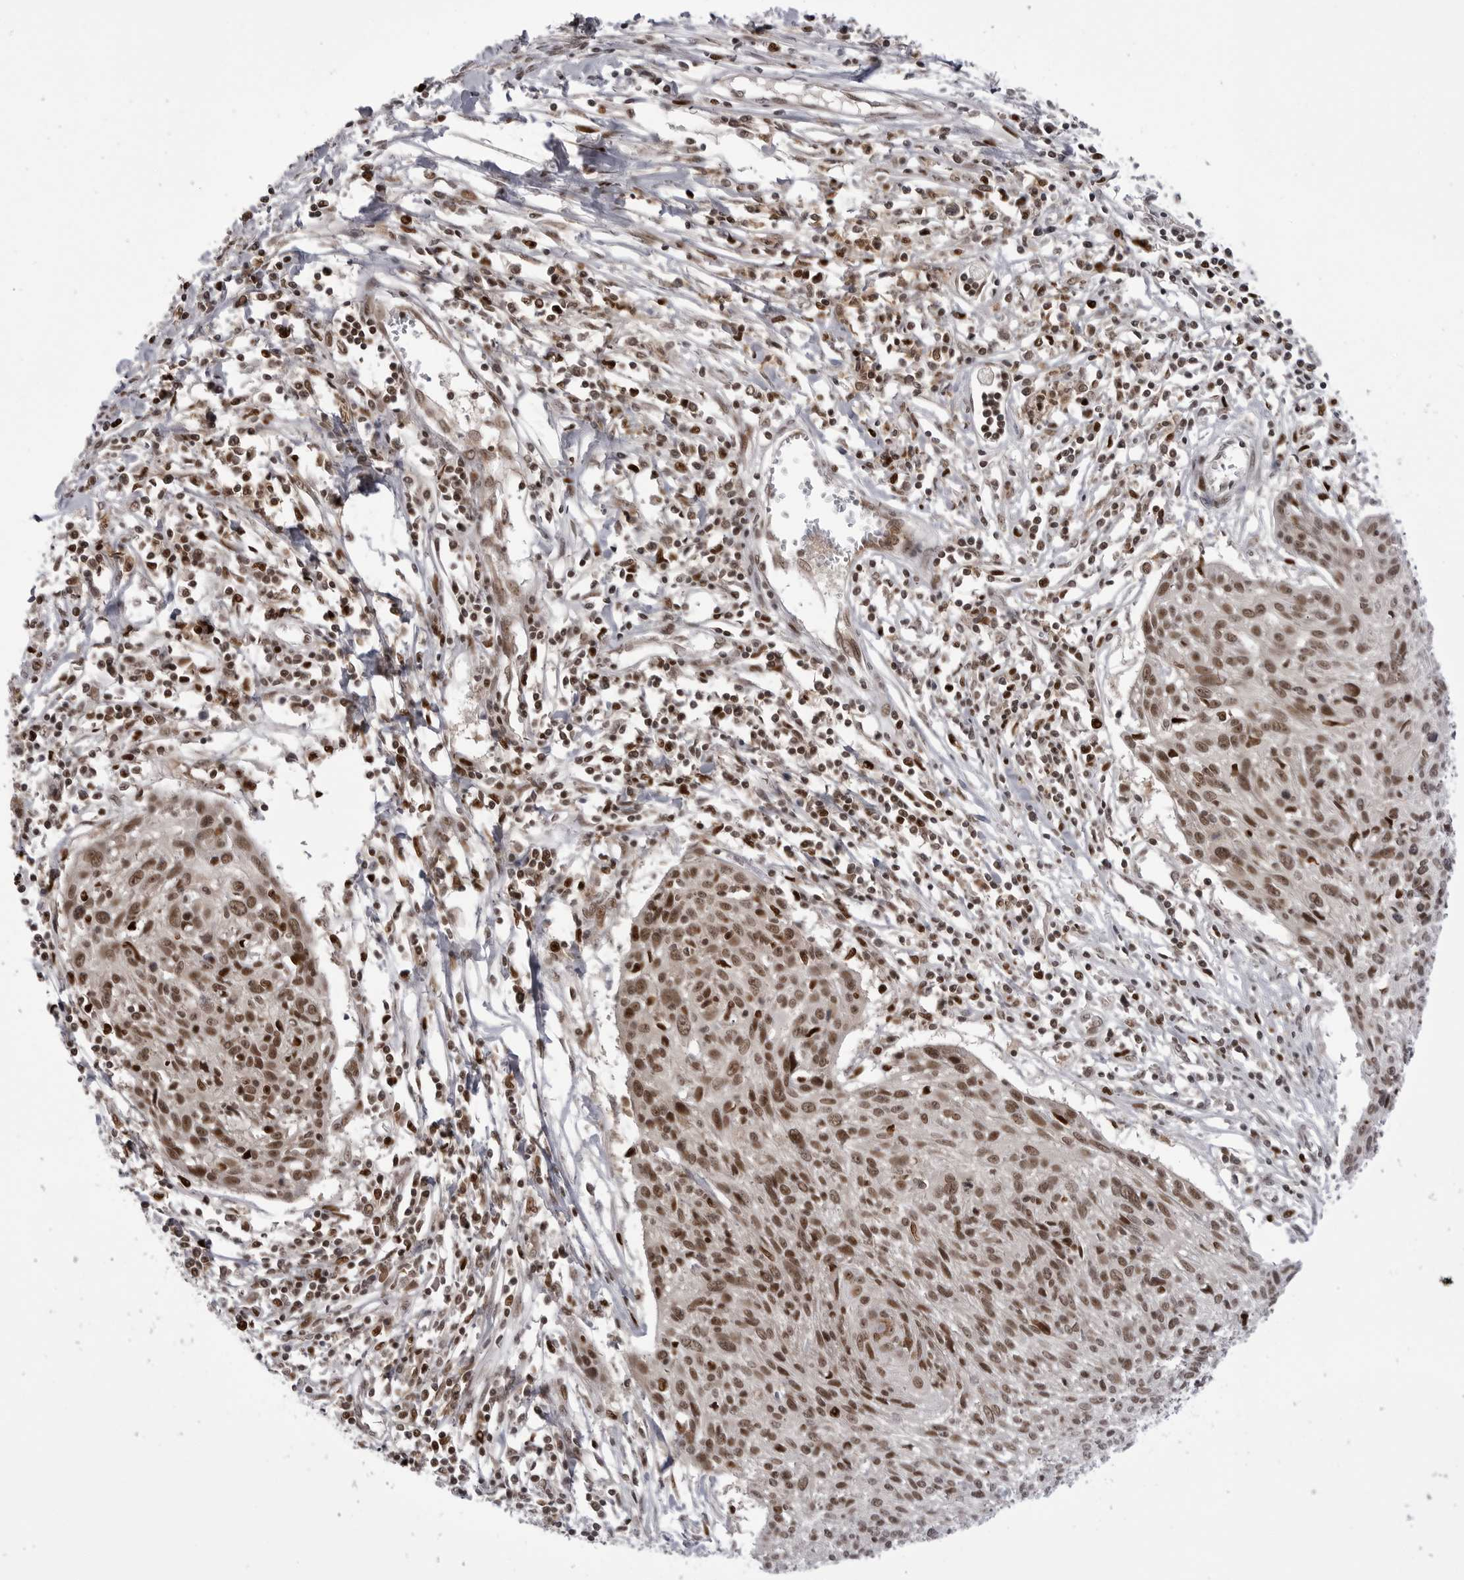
{"staining": {"intensity": "moderate", "quantity": ">75%", "location": "nuclear"}, "tissue": "cervical cancer", "cell_type": "Tumor cells", "image_type": "cancer", "snomed": [{"axis": "morphology", "description": "Squamous cell carcinoma, NOS"}, {"axis": "topography", "description": "Cervix"}], "caption": "Immunohistochemistry (DAB) staining of squamous cell carcinoma (cervical) reveals moderate nuclear protein expression in about >75% of tumor cells. (DAB = brown stain, brightfield microscopy at high magnification).", "gene": "PTK2B", "patient": {"sex": "female", "age": 51}}